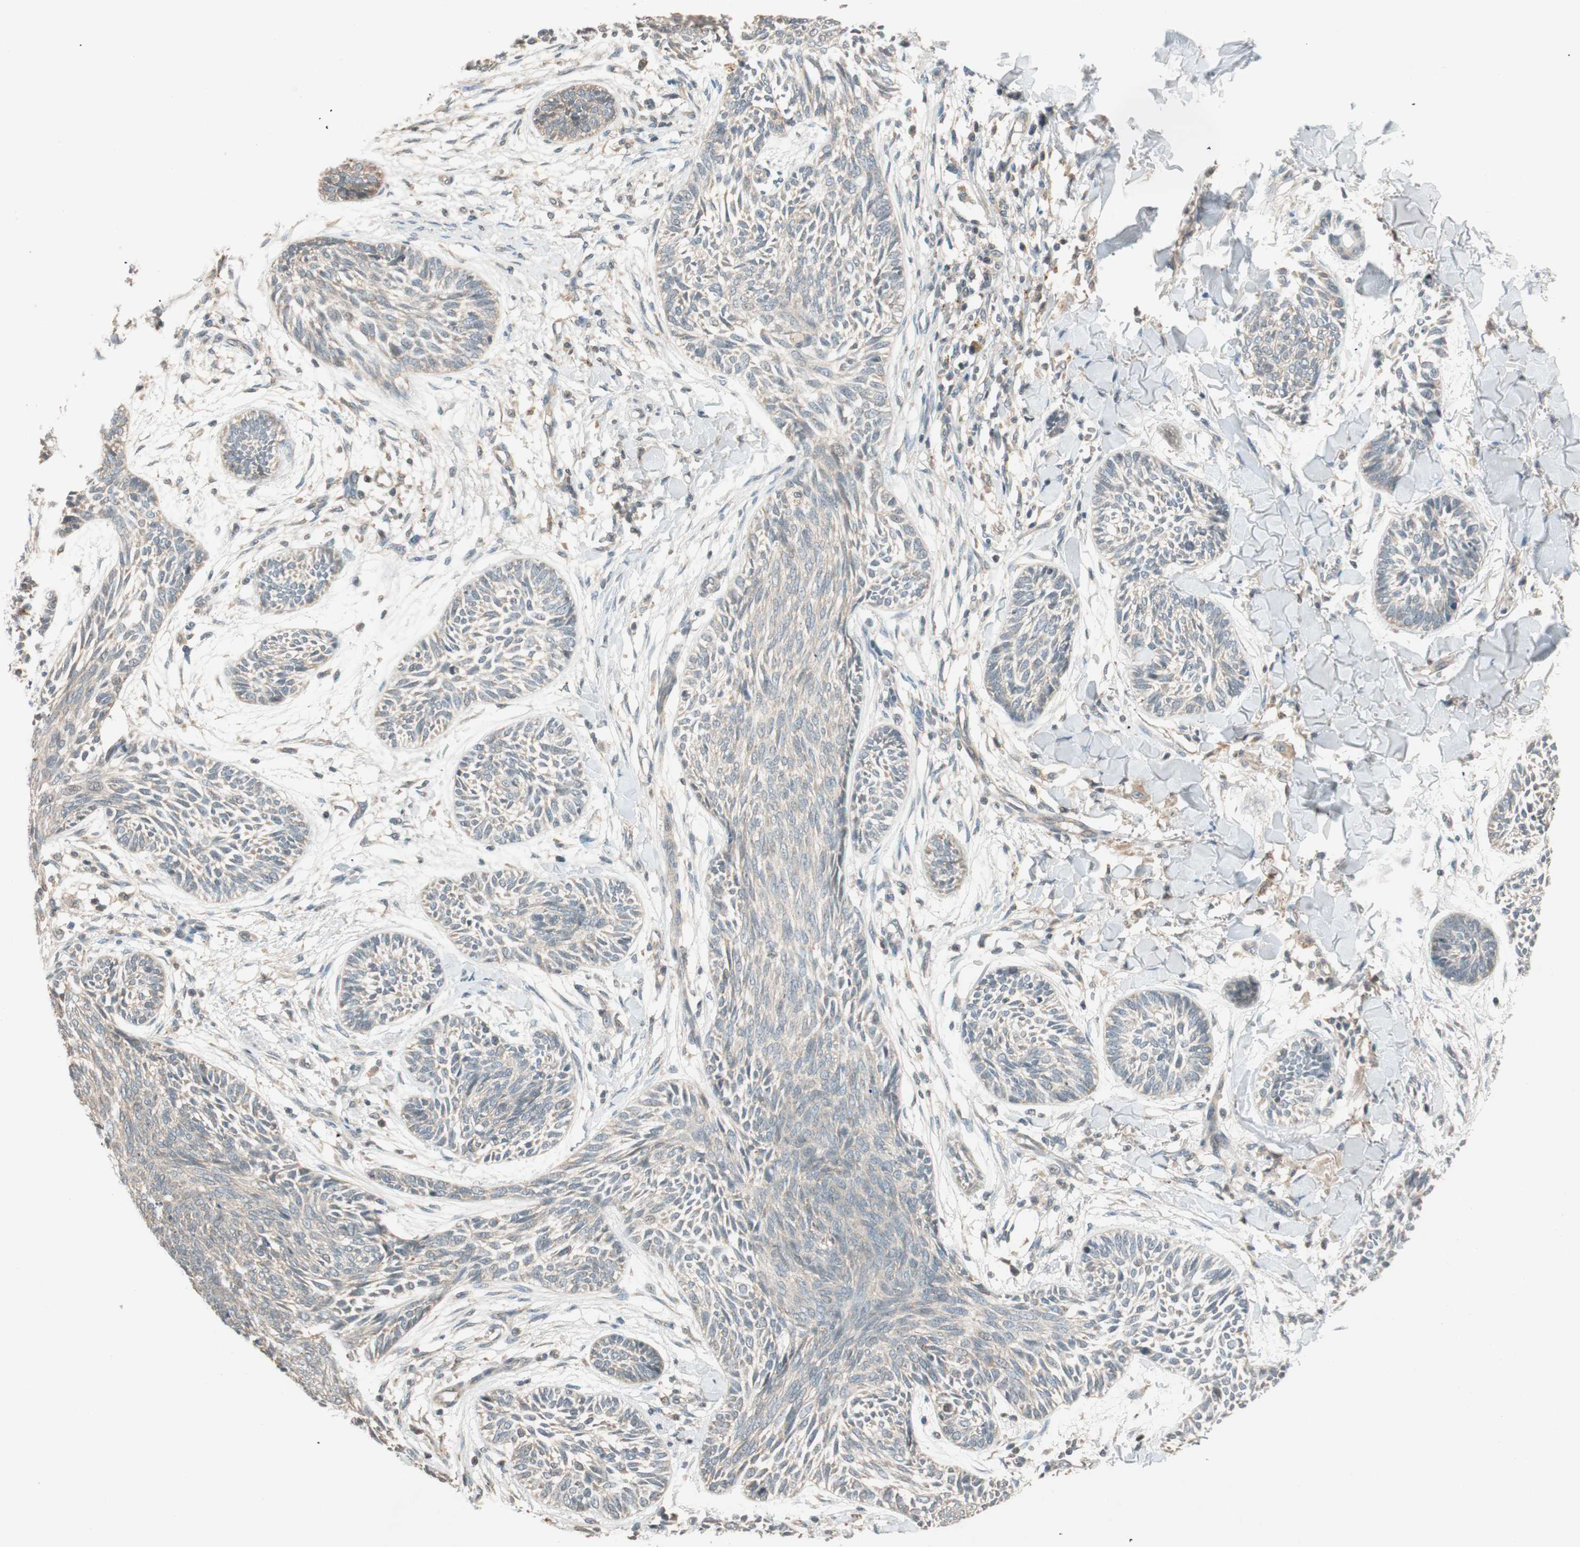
{"staining": {"intensity": "weak", "quantity": ">75%", "location": "cytoplasmic/membranous"}, "tissue": "skin cancer", "cell_type": "Tumor cells", "image_type": "cancer", "snomed": [{"axis": "morphology", "description": "Papilloma, NOS"}, {"axis": "morphology", "description": "Basal cell carcinoma"}, {"axis": "topography", "description": "Skin"}], "caption": "Protein staining demonstrates weak cytoplasmic/membranous staining in approximately >75% of tumor cells in papilloma (skin).", "gene": "GLB1", "patient": {"sex": "male", "age": 87}}